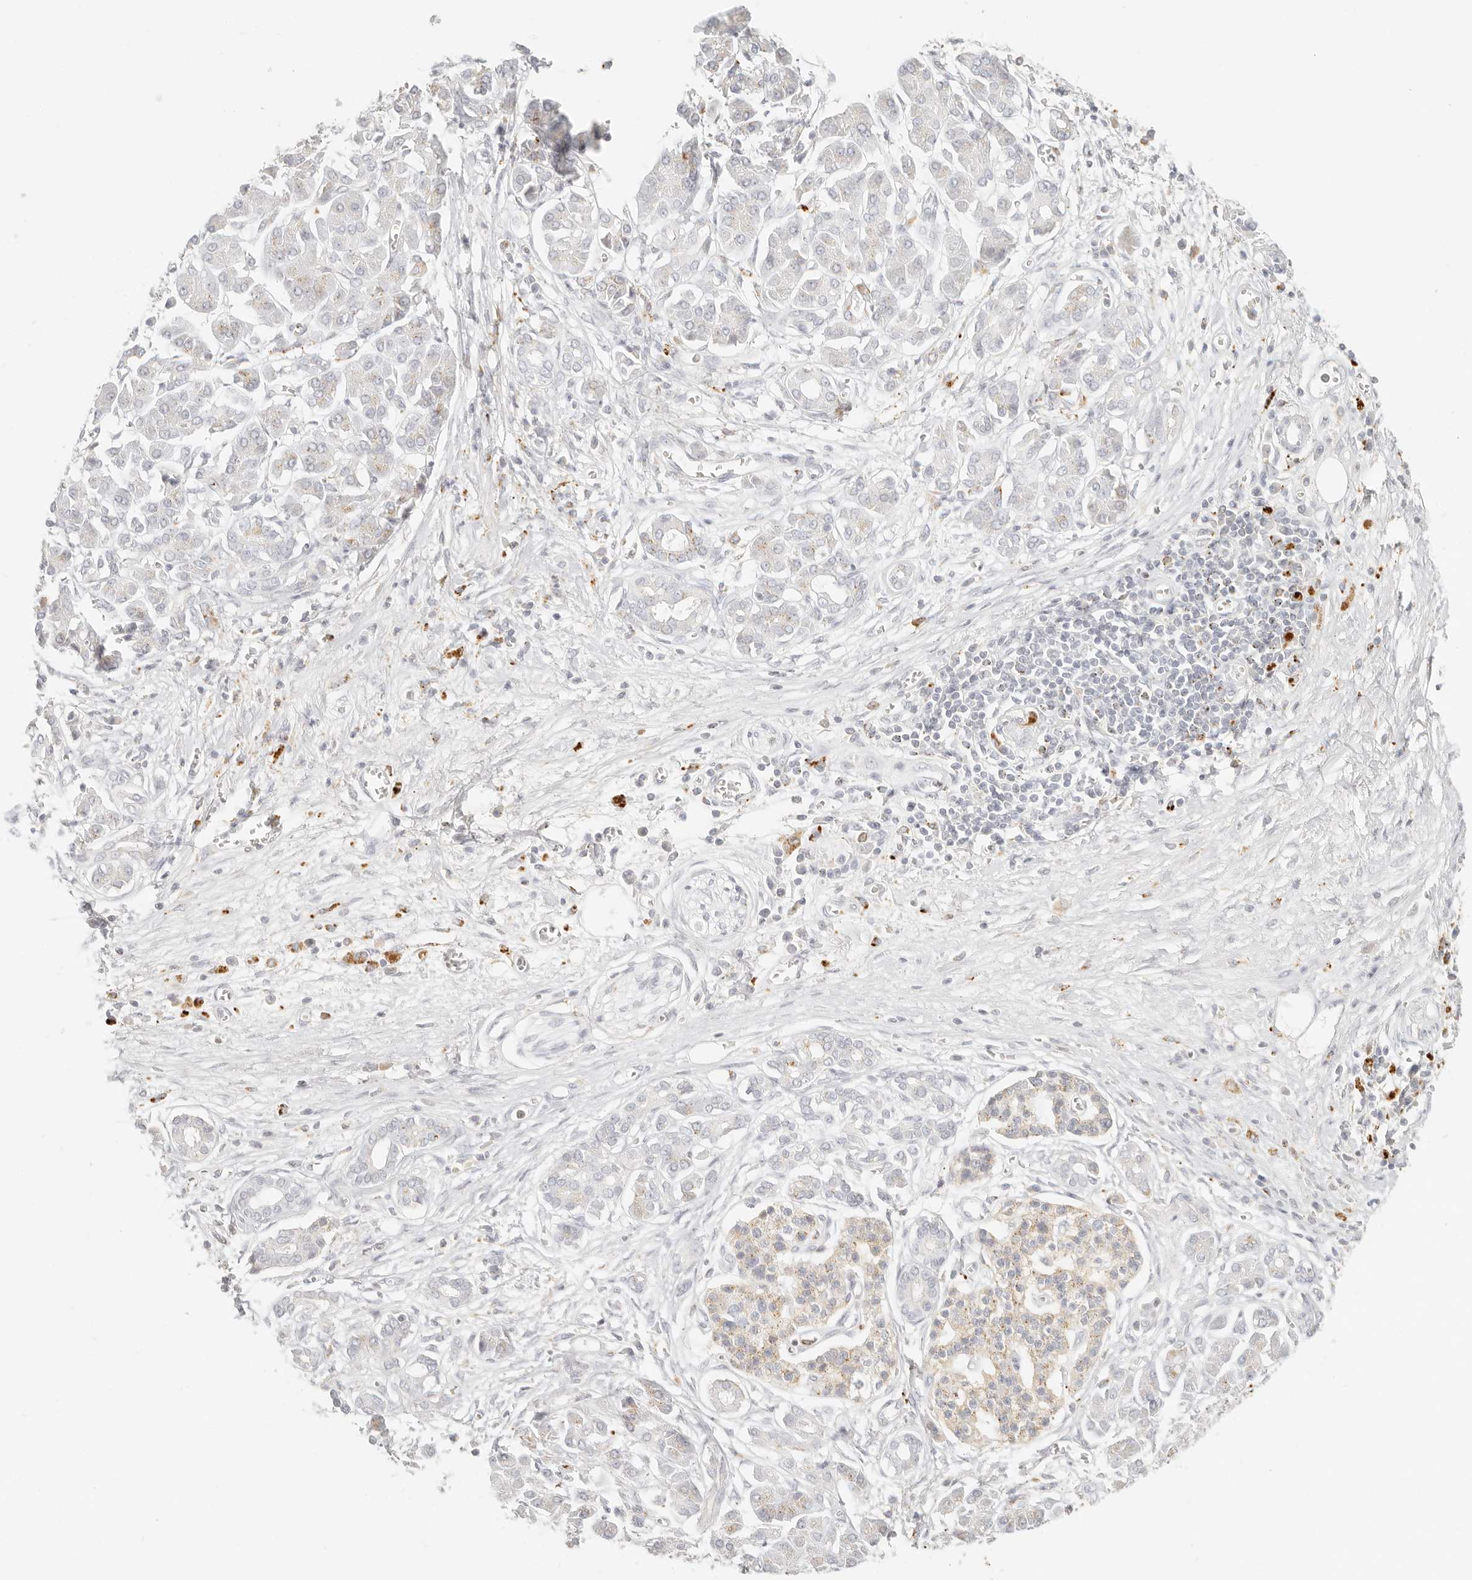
{"staining": {"intensity": "negative", "quantity": "none", "location": "none"}, "tissue": "pancreatic cancer", "cell_type": "Tumor cells", "image_type": "cancer", "snomed": [{"axis": "morphology", "description": "Adenocarcinoma, NOS"}, {"axis": "topography", "description": "Pancreas"}], "caption": "IHC image of neoplastic tissue: adenocarcinoma (pancreatic) stained with DAB (3,3'-diaminobenzidine) displays no significant protein staining in tumor cells.", "gene": "RNASET2", "patient": {"sex": "male", "age": 78}}